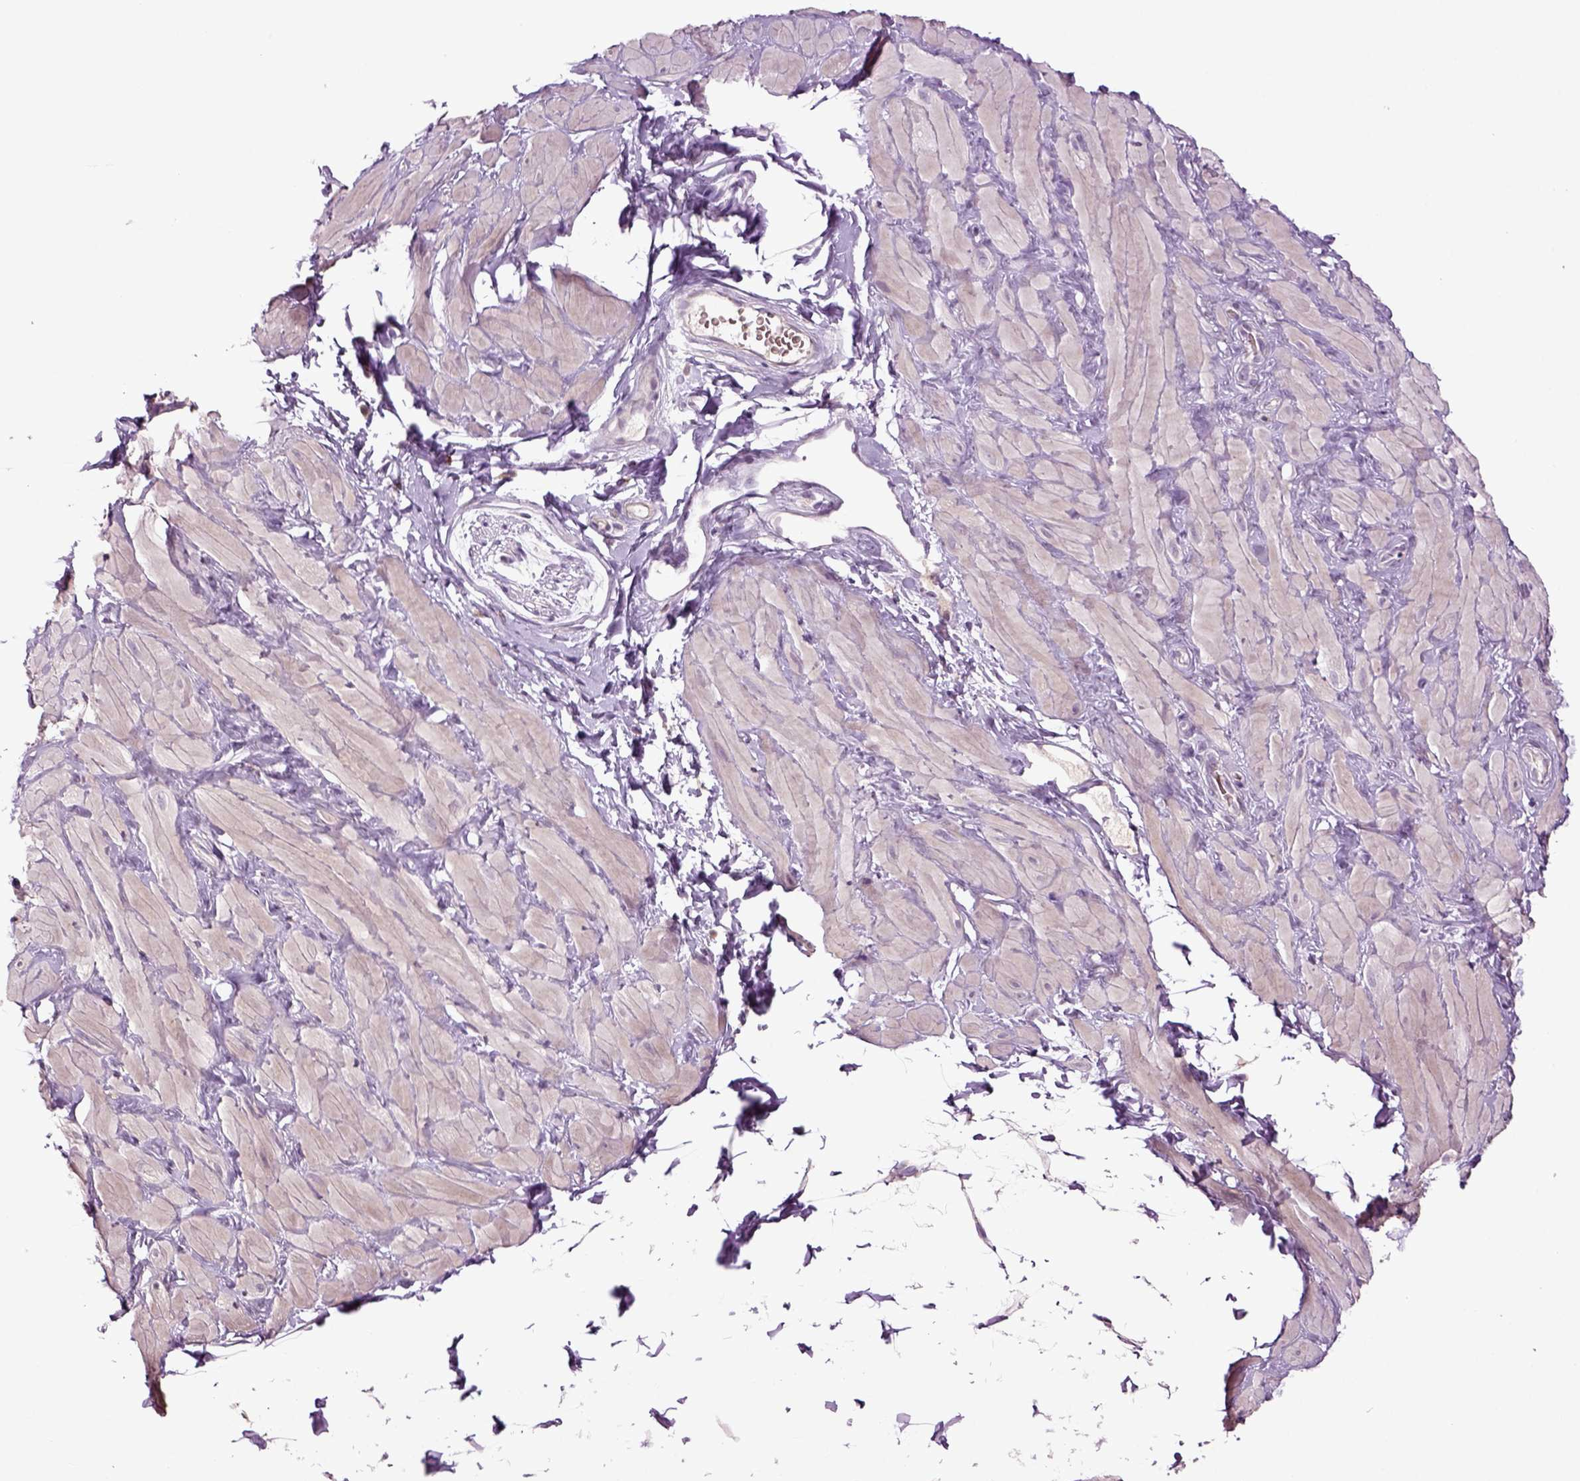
{"staining": {"intensity": "negative", "quantity": "none", "location": "none"}, "tissue": "adipose tissue", "cell_type": "Adipocytes", "image_type": "normal", "snomed": [{"axis": "morphology", "description": "Normal tissue, NOS"}, {"axis": "topography", "description": "Smooth muscle"}, {"axis": "topography", "description": "Peripheral nerve tissue"}], "caption": "Immunohistochemistry (IHC) micrograph of unremarkable adipose tissue: adipose tissue stained with DAB (3,3'-diaminobenzidine) displays no significant protein expression in adipocytes.", "gene": "SLC17A6", "patient": {"sex": "male", "age": 22}}